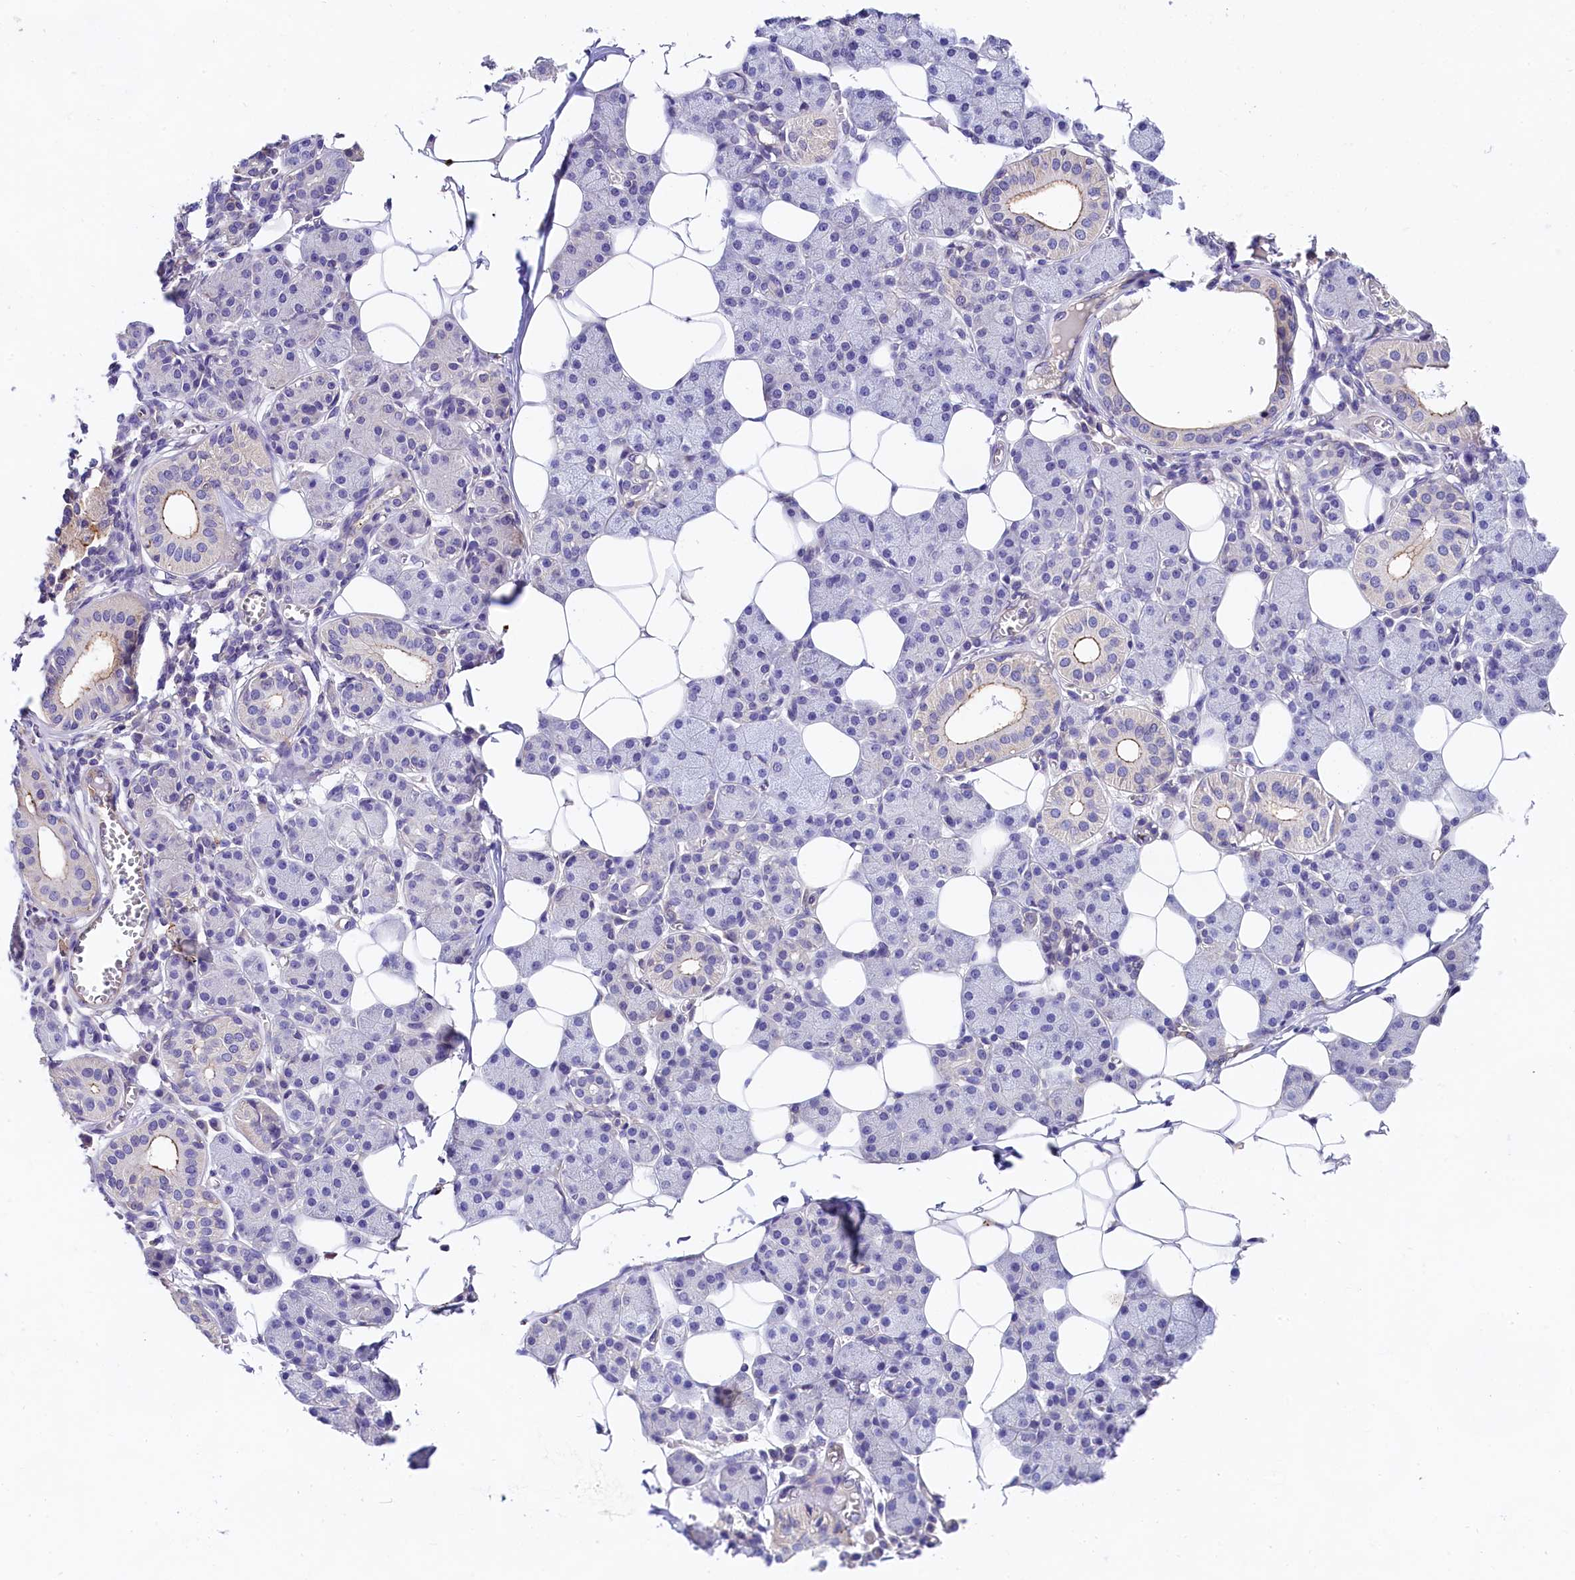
{"staining": {"intensity": "weak", "quantity": "<25%", "location": "cytoplasmic/membranous"}, "tissue": "salivary gland", "cell_type": "Glandular cells", "image_type": "normal", "snomed": [{"axis": "morphology", "description": "Normal tissue, NOS"}, {"axis": "topography", "description": "Salivary gland"}], "caption": "This is a histopathology image of IHC staining of normal salivary gland, which shows no staining in glandular cells. Brightfield microscopy of IHC stained with DAB (brown) and hematoxylin (blue), captured at high magnification.", "gene": "OAS3", "patient": {"sex": "female", "age": 33}}